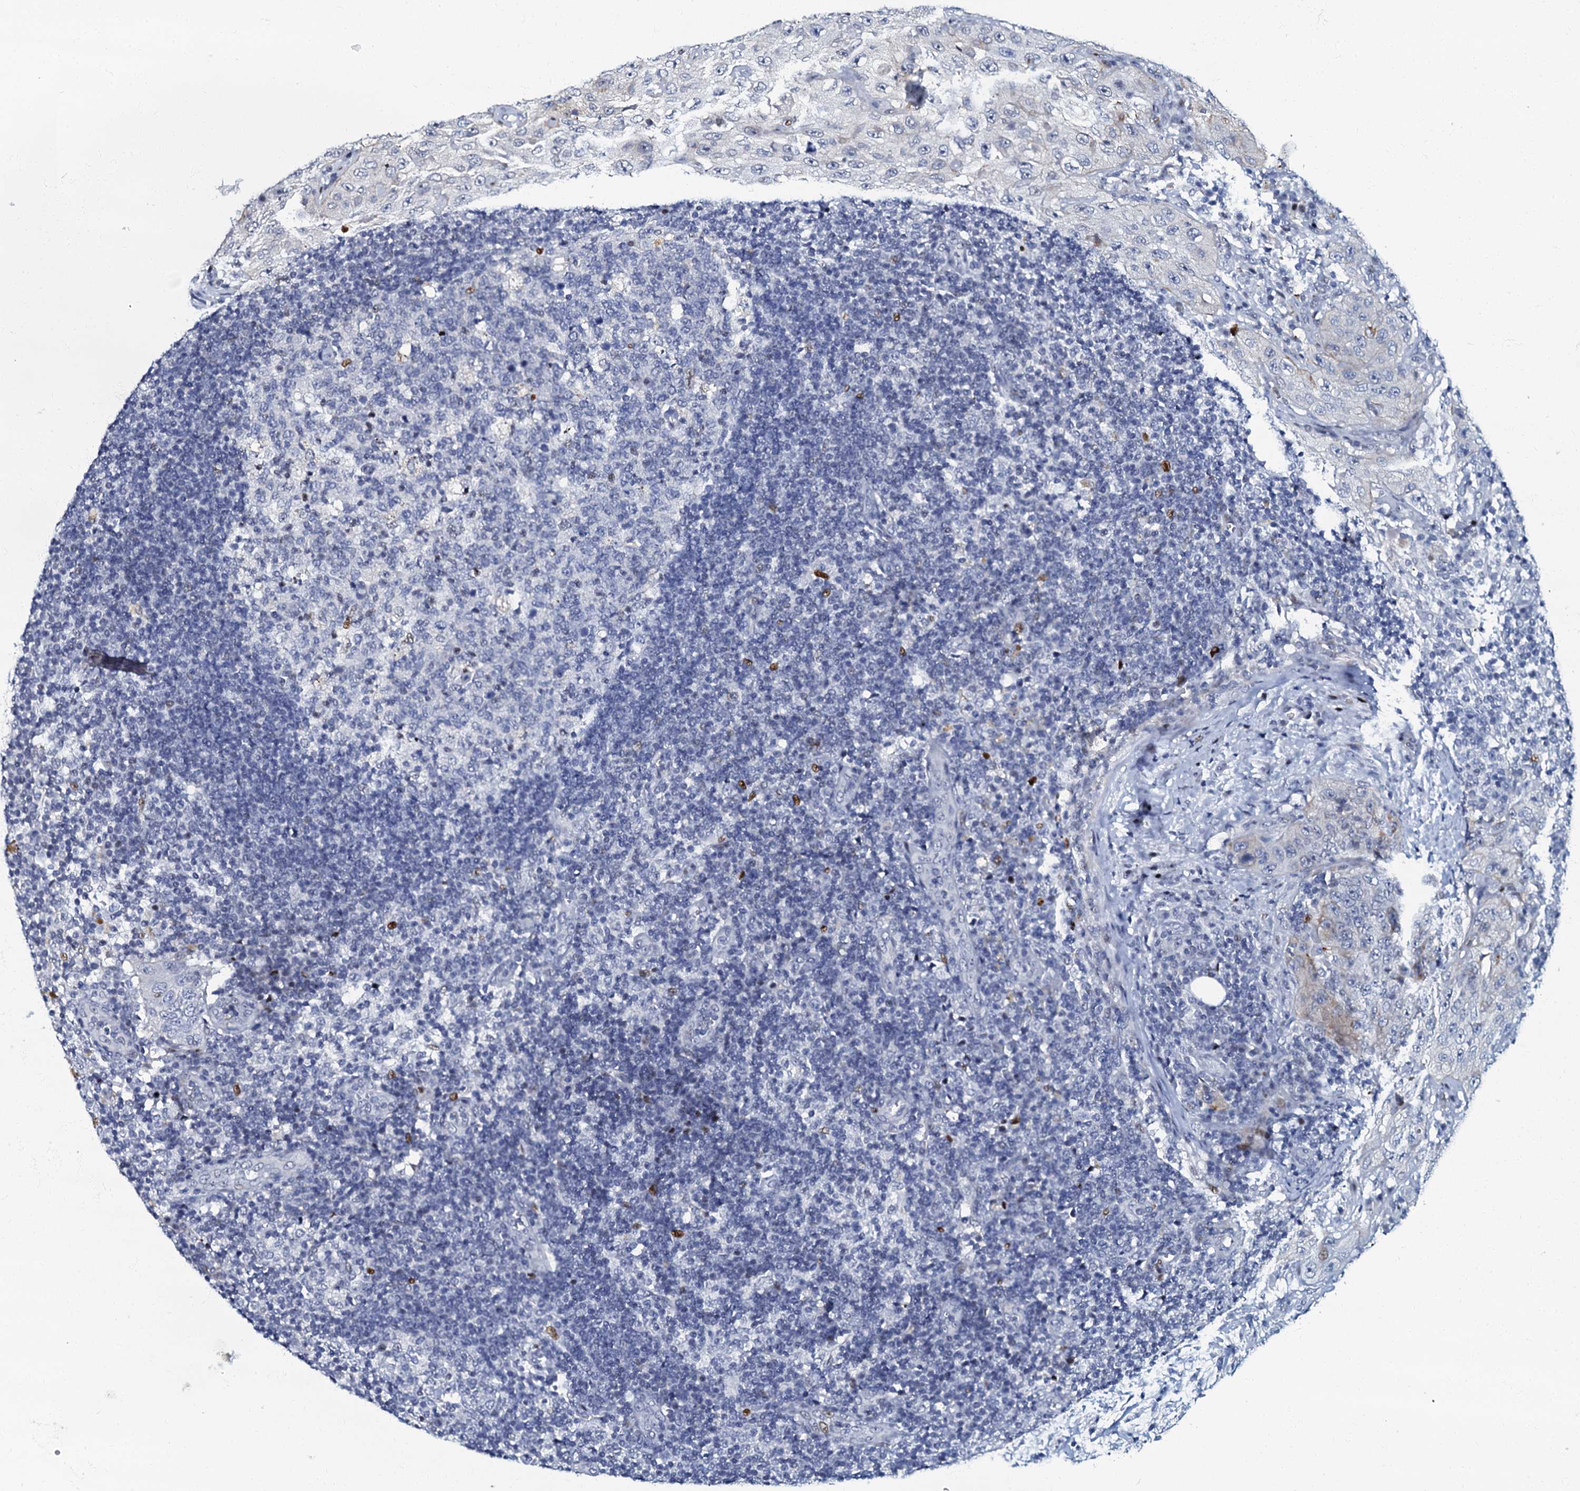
{"staining": {"intensity": "negative", "quantity": "none", "location": "none"}, "tissue": "lymph node", "cell_type": "Germinal center cells", "image_type": "normal", "snomed": [{"axis": "morphology", "description": "Normal tissue, NOS"}, {"axis": "morphology", "description": "Squamous cell carcinoma, metastatic, NOS"}, {"axis": "topography", "description": "Lymph node"}], "caption": "IHC photomicrograph of benign lymph node: human lymph node stained with DAB (3,3'-diaminobenzidine) exhibits no significant protein expression in germinal center cells.", "gene": "MFSD5", "patient": {"sex": "male", "age": 73}}